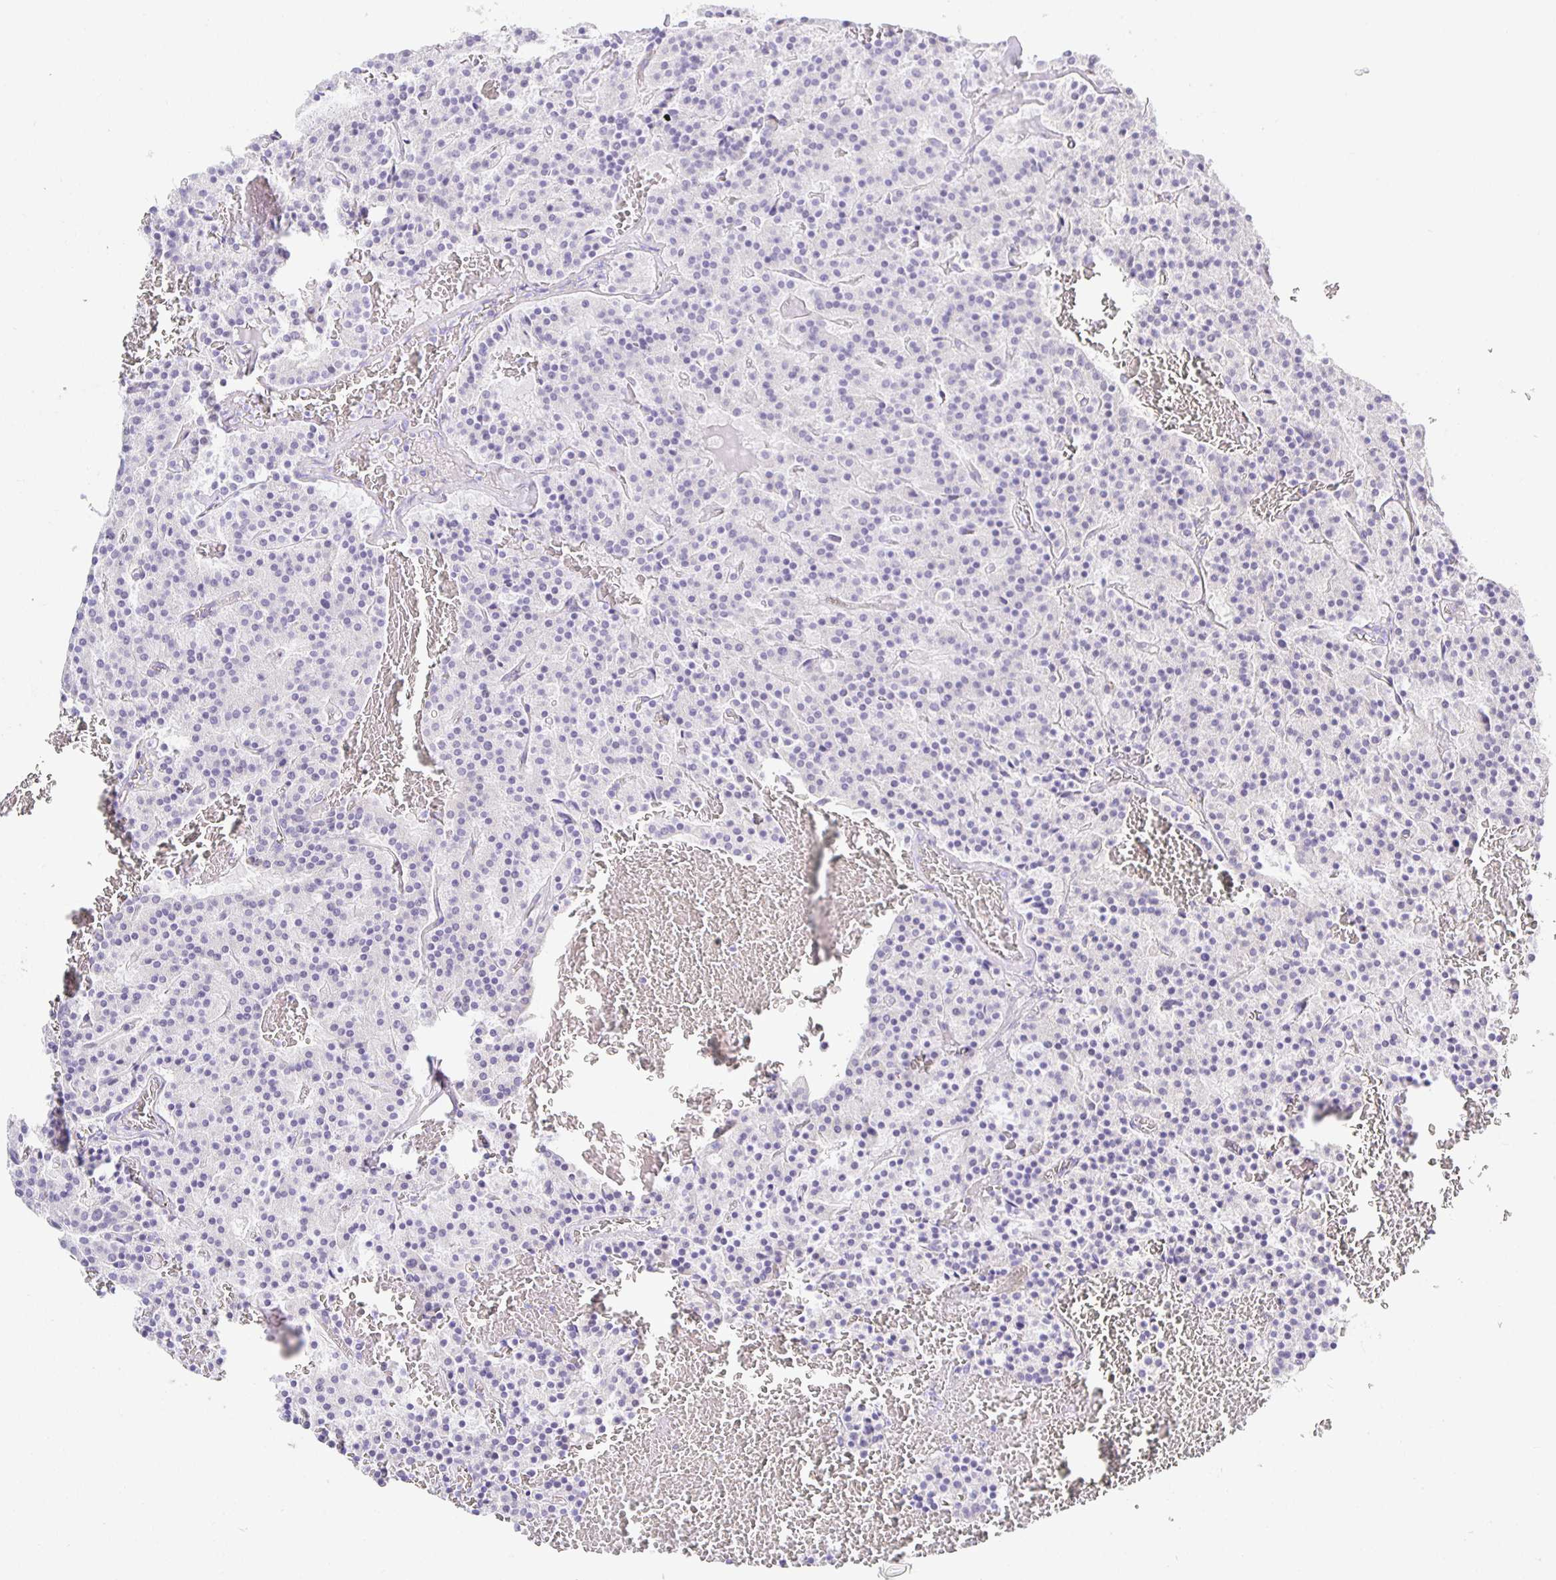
{"staining": {"intensity": "negative", "quantity": "none", "location": "none"}, "tissue": "carcinoid", "cell_type": "Tumor cells", "image_type": "cancer", "snomed": [{"axis": "morphology", "description": "Carcinoid, malignant, NOS"}, {"axis": "topography", "description": "Lung"}], "caption": "This is an IHC micrograph of human malignant carcinoid. There is no staining in tumor cells.", "gene": "OPALIN", "patient": {"sex": "male", "age": 70}}